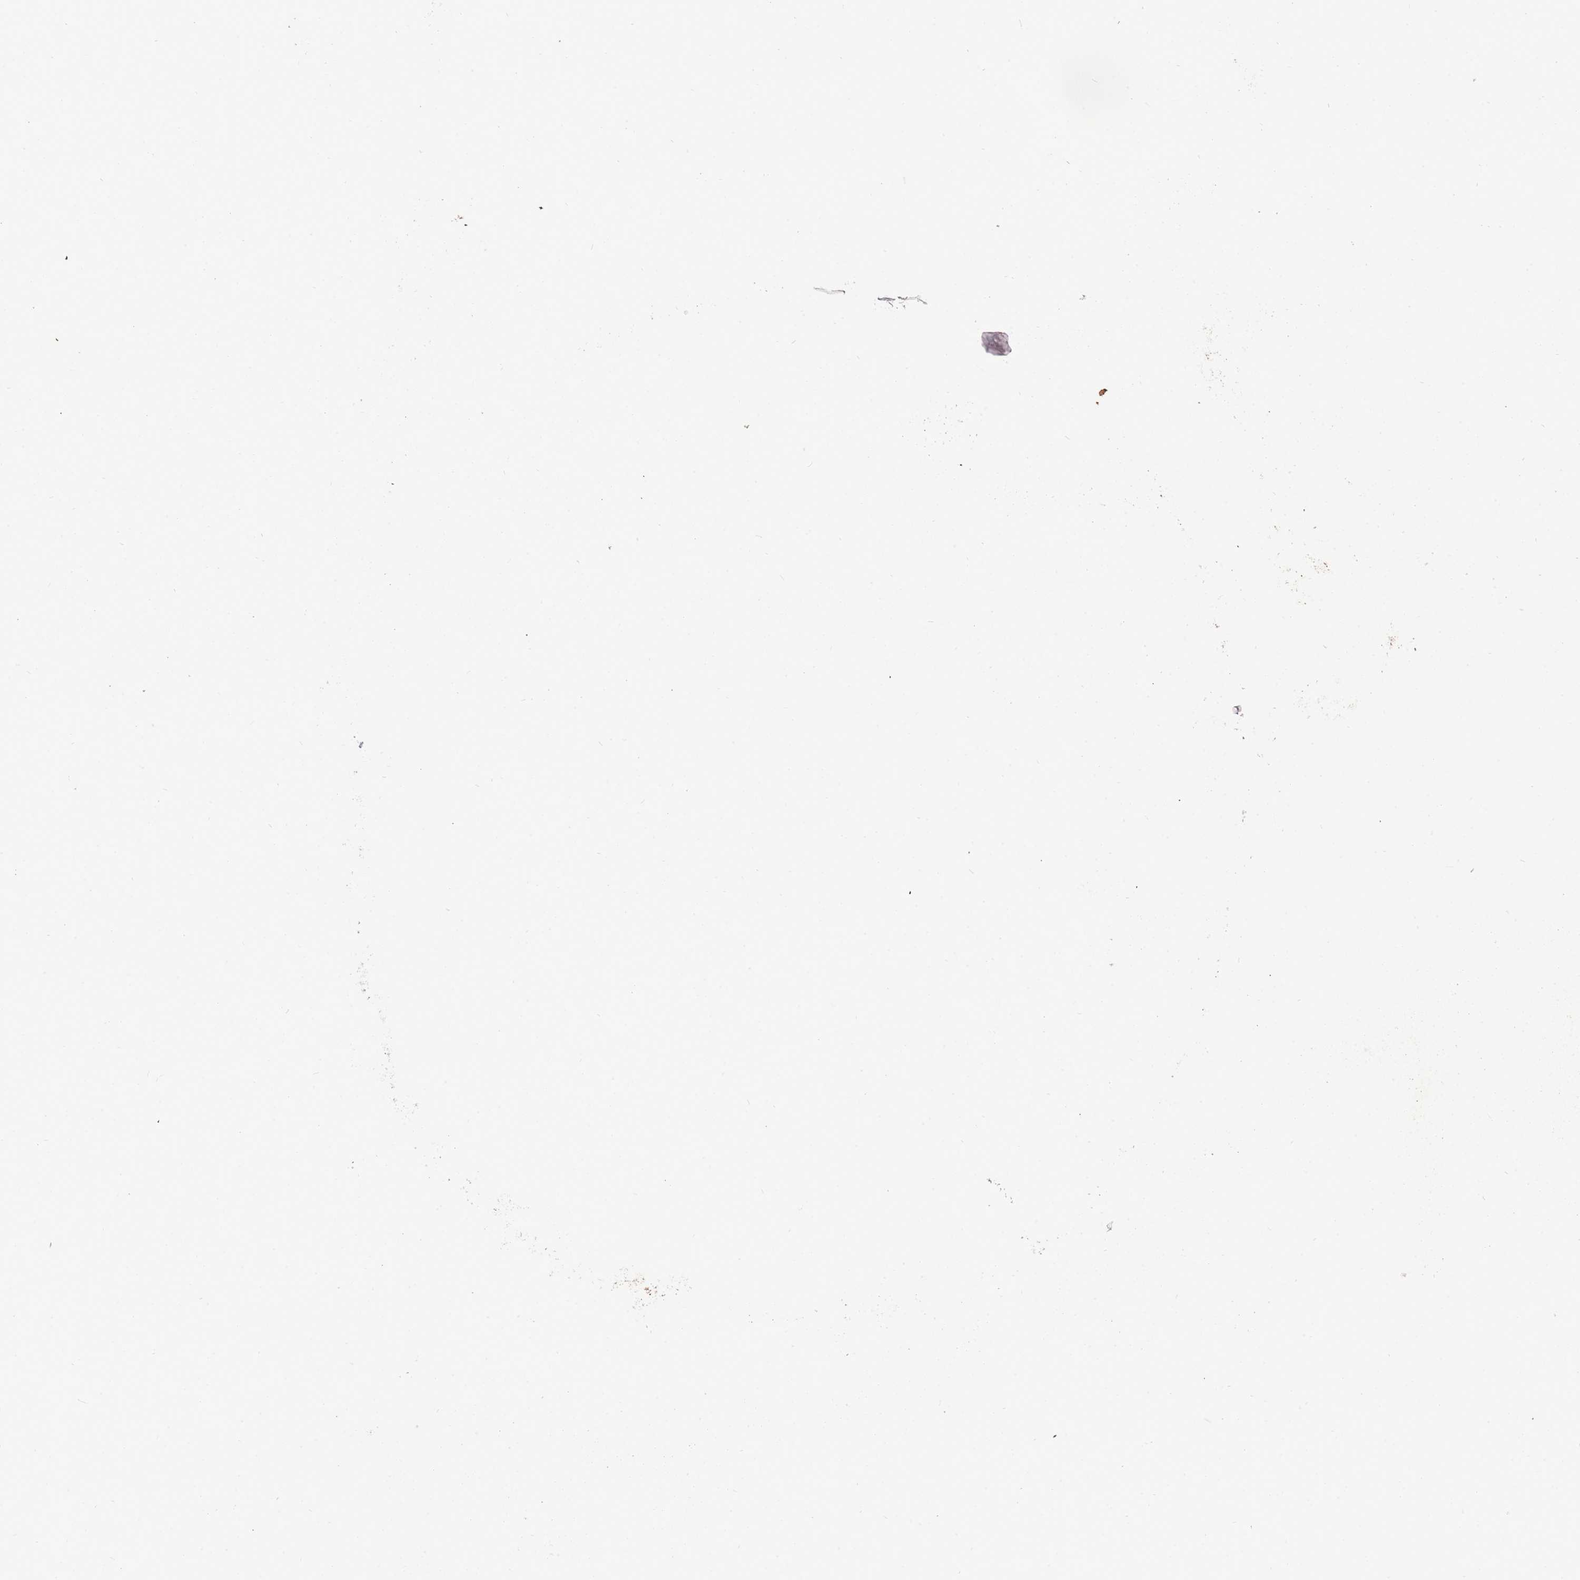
{"staining": {"intensity": "moderate", "quantity": ">75%", "location": "cytoplasmic/membranous"}, "tissue": "breast cancer", "cell_type": "Tumor cells", "image_type": "cancer", "snomed": [{"axis": "morphology", "description": "Duct carcinoma"}, {"axis": "topography", "description": "Breast"}], "caption": "Immunohistochemical staining of breast cancer reveals medium levels of moderate cytoplasmic/membranous positivity in approximately >75% of tumor cells.", "gene": "DENR", "patient": {"sex": "female", "age": 40}}